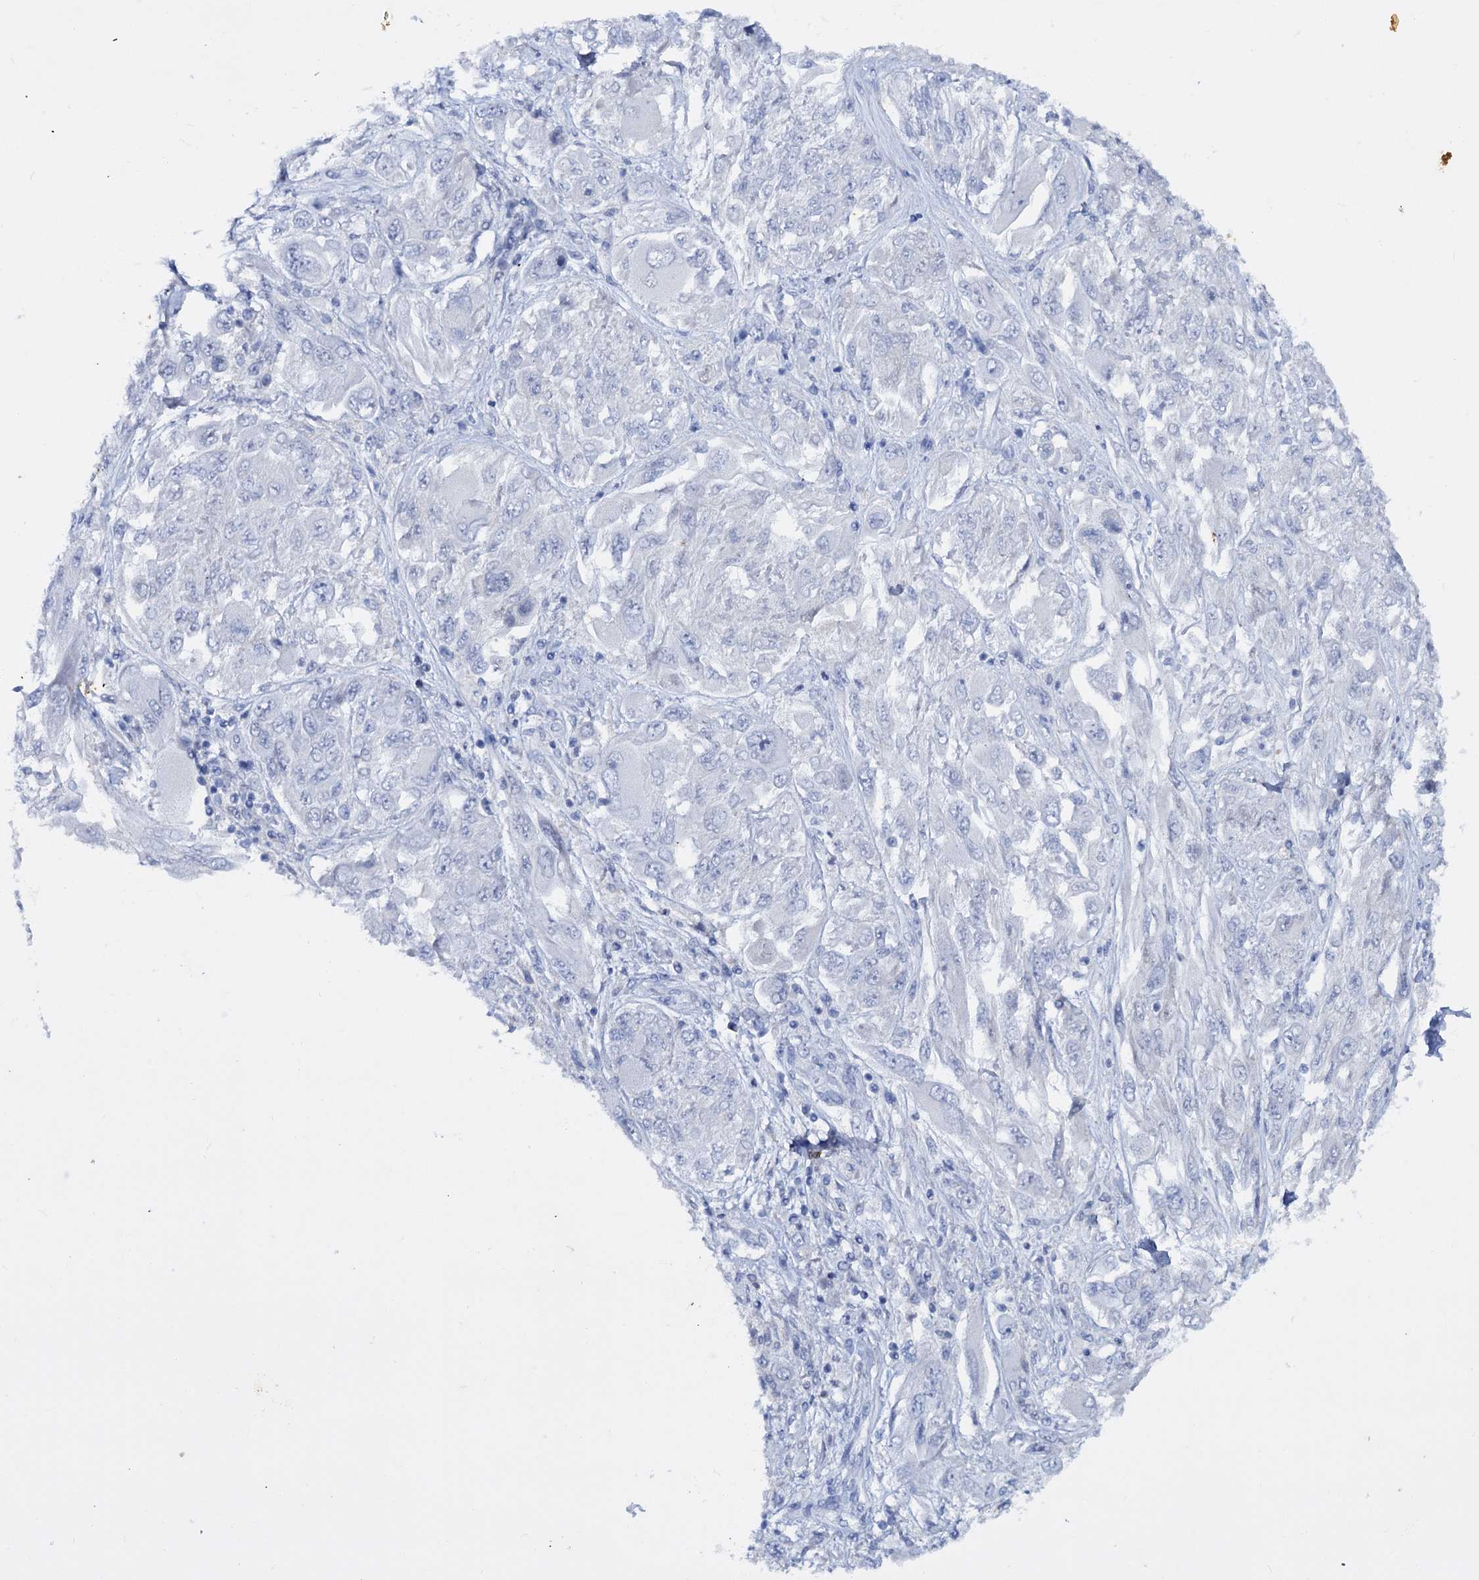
{"staining": {"intensity": "negative", "quantity": "none", "location": "none"}, "tissue": "melanoma", "cell_type": "Tumor cells", "image_type": "cancer", "snomed": [{"axis": "morphology", "description": "Malignant melanoma, NOS"}, {"axis": "topography", "description": "Skin"}], "caption": "DAB immunohistochemical staining of human melanoma demonstrates no significant positivity in tumor cells.", "gene": "FAAP20", "patient": {"sex": "female", "age": 91}}